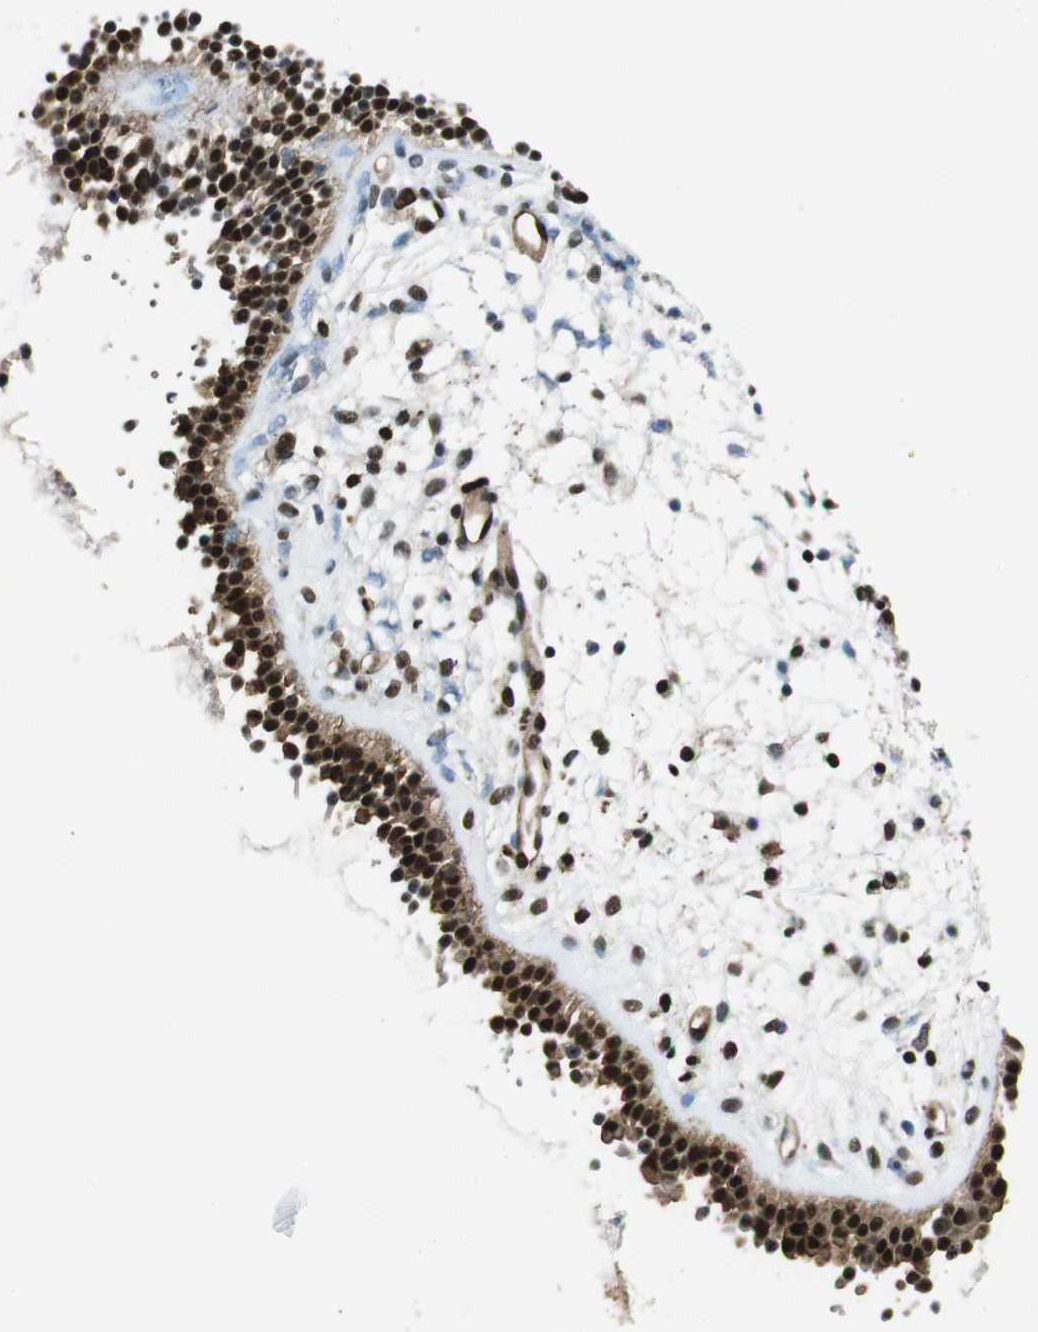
{"staining": {"intensity": "strong", "quantity": ">75%", "location": "cytoplasmic/membranous,nuclear"}, "tissue": "nasopharynx", "cell_type": "Respiratory epithelial cells", "image_type": "normal", "snomed": [{"axis": "morphology", "description": "Normal tissue, NOS"}, {"axis": "topography", "description": "Nasopharynx"}], "caption": "Benign nasopharynx demonstrates strong cytoplasmic/membranous,nuclear staining in approximately >75% of respiratory epithelial cells, visualized by immunohistochemistry. (DAB IHC with brightfield microscopy, high magnification).", "gene": "CSNK2B", "patient": {"sex": "male", "age": 21}}